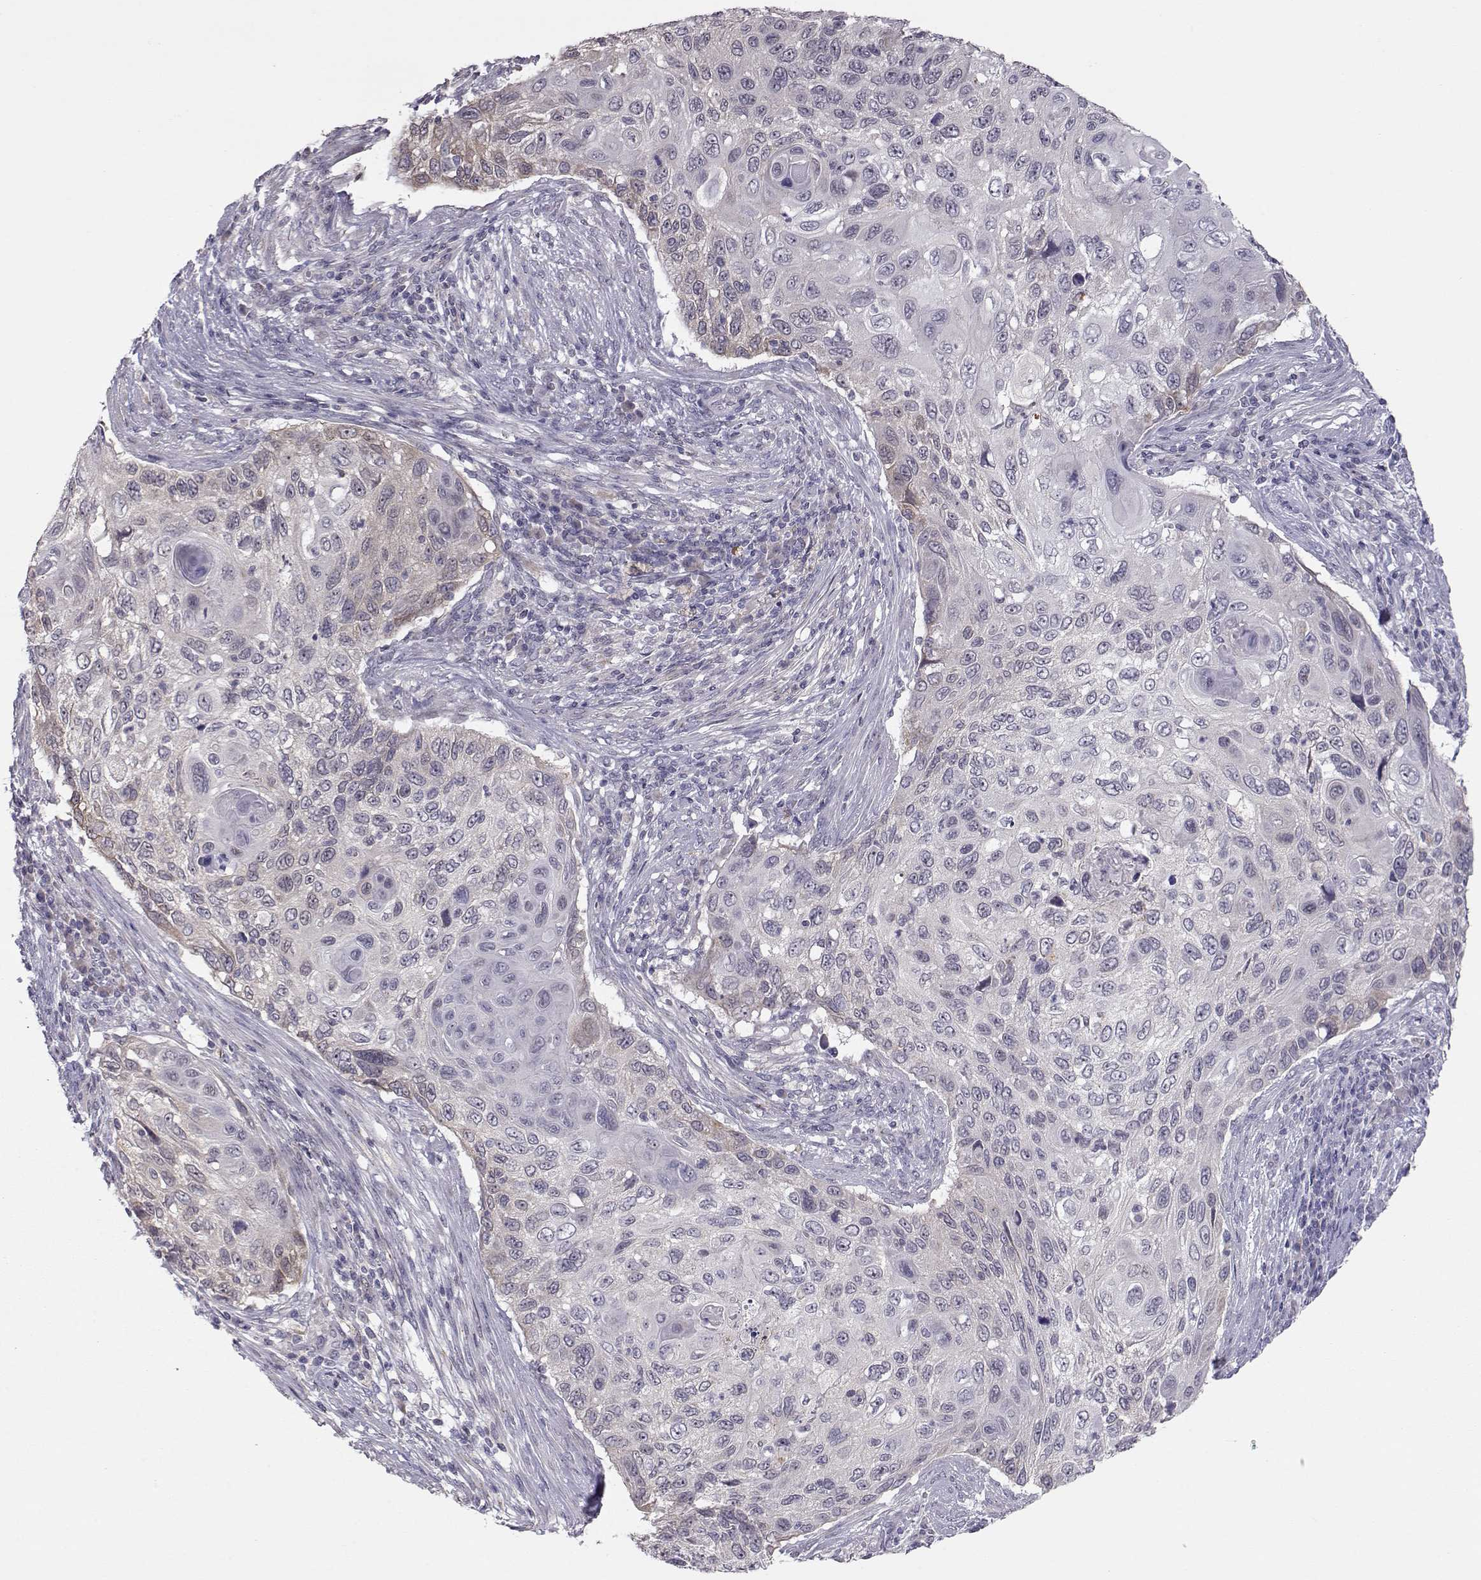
{"staining": {"intensity": "negative", "quantity": "none", "location": "none"}, "tissue": "cervical cancer", "cell_type": "Tumor cells", "image_type": "cancer", "snomed": [{"axis": "morphology", "description": "Squamous cell carcinoma, NOS"}, {"axis": "topography", "description": "Cervix"}], "caption": "Tumor cells show no significant expression in squamous cell carcinoma (cervical).", "gene": "NPVF", "patient": {"sex": "female", "age": 70}}